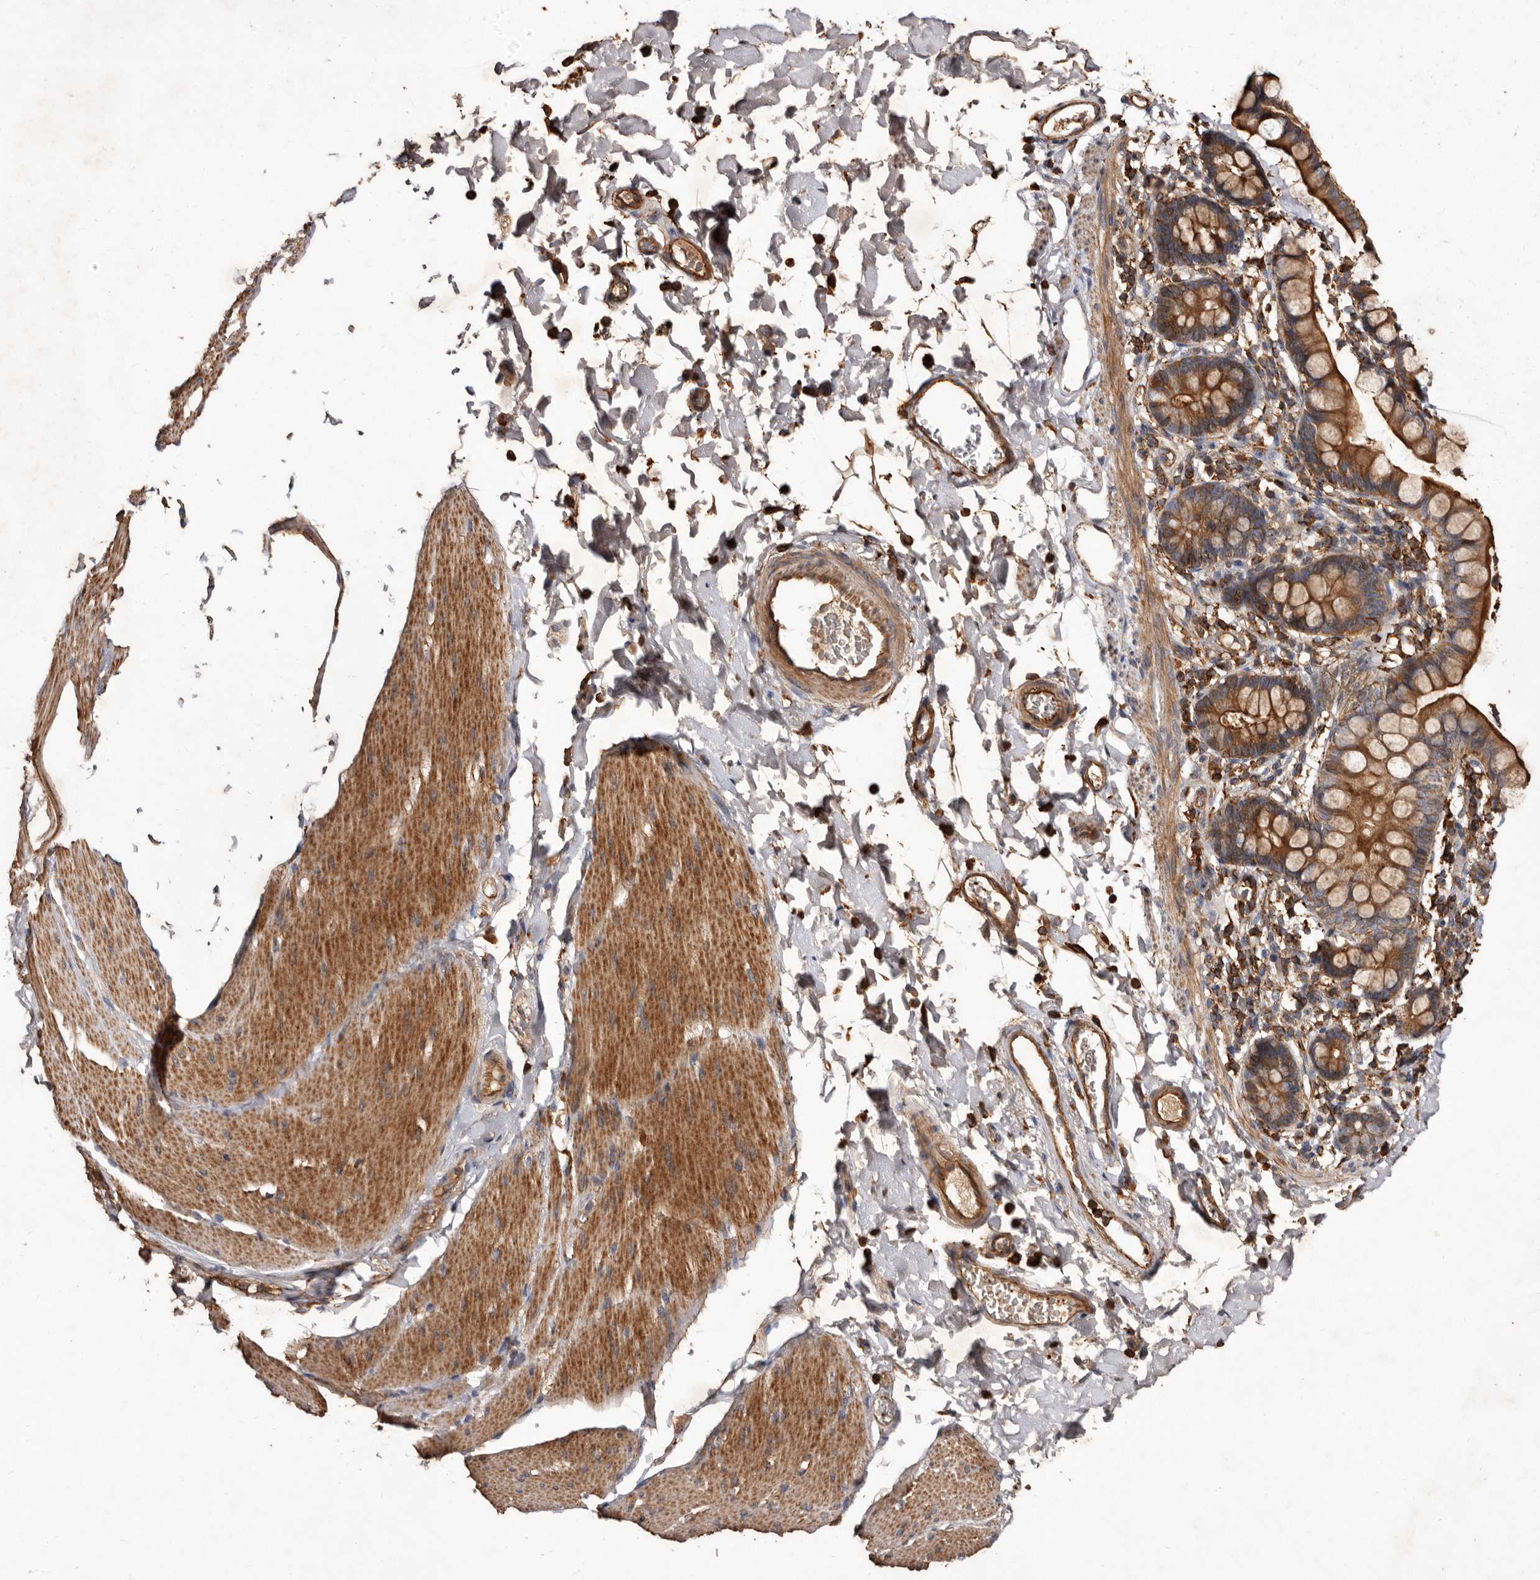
{"staining": {"intensity": "moderate", "quantity": ">75%", "location": "cytoplasmic/membranous"}, "tissue": "smooth muscle", "cell_type": "Smooth muscle cells", "image_type": "normal", "snomed": [{"axis": "morphology", "description": "Normal tissue, NOS"}, {"axis": "topography", "description": "Smooth muscle"}, {"axis": "topography", "description": "Small intestine"}], "caption": "Immunohistochemical staining of benign smooth muscle reveals moderate cytoplasmic/membranous protein staining in about >75% of smooth muscle cells.", "gene": "COQ8B", "patient": {"sex": "female", "age": 84}}